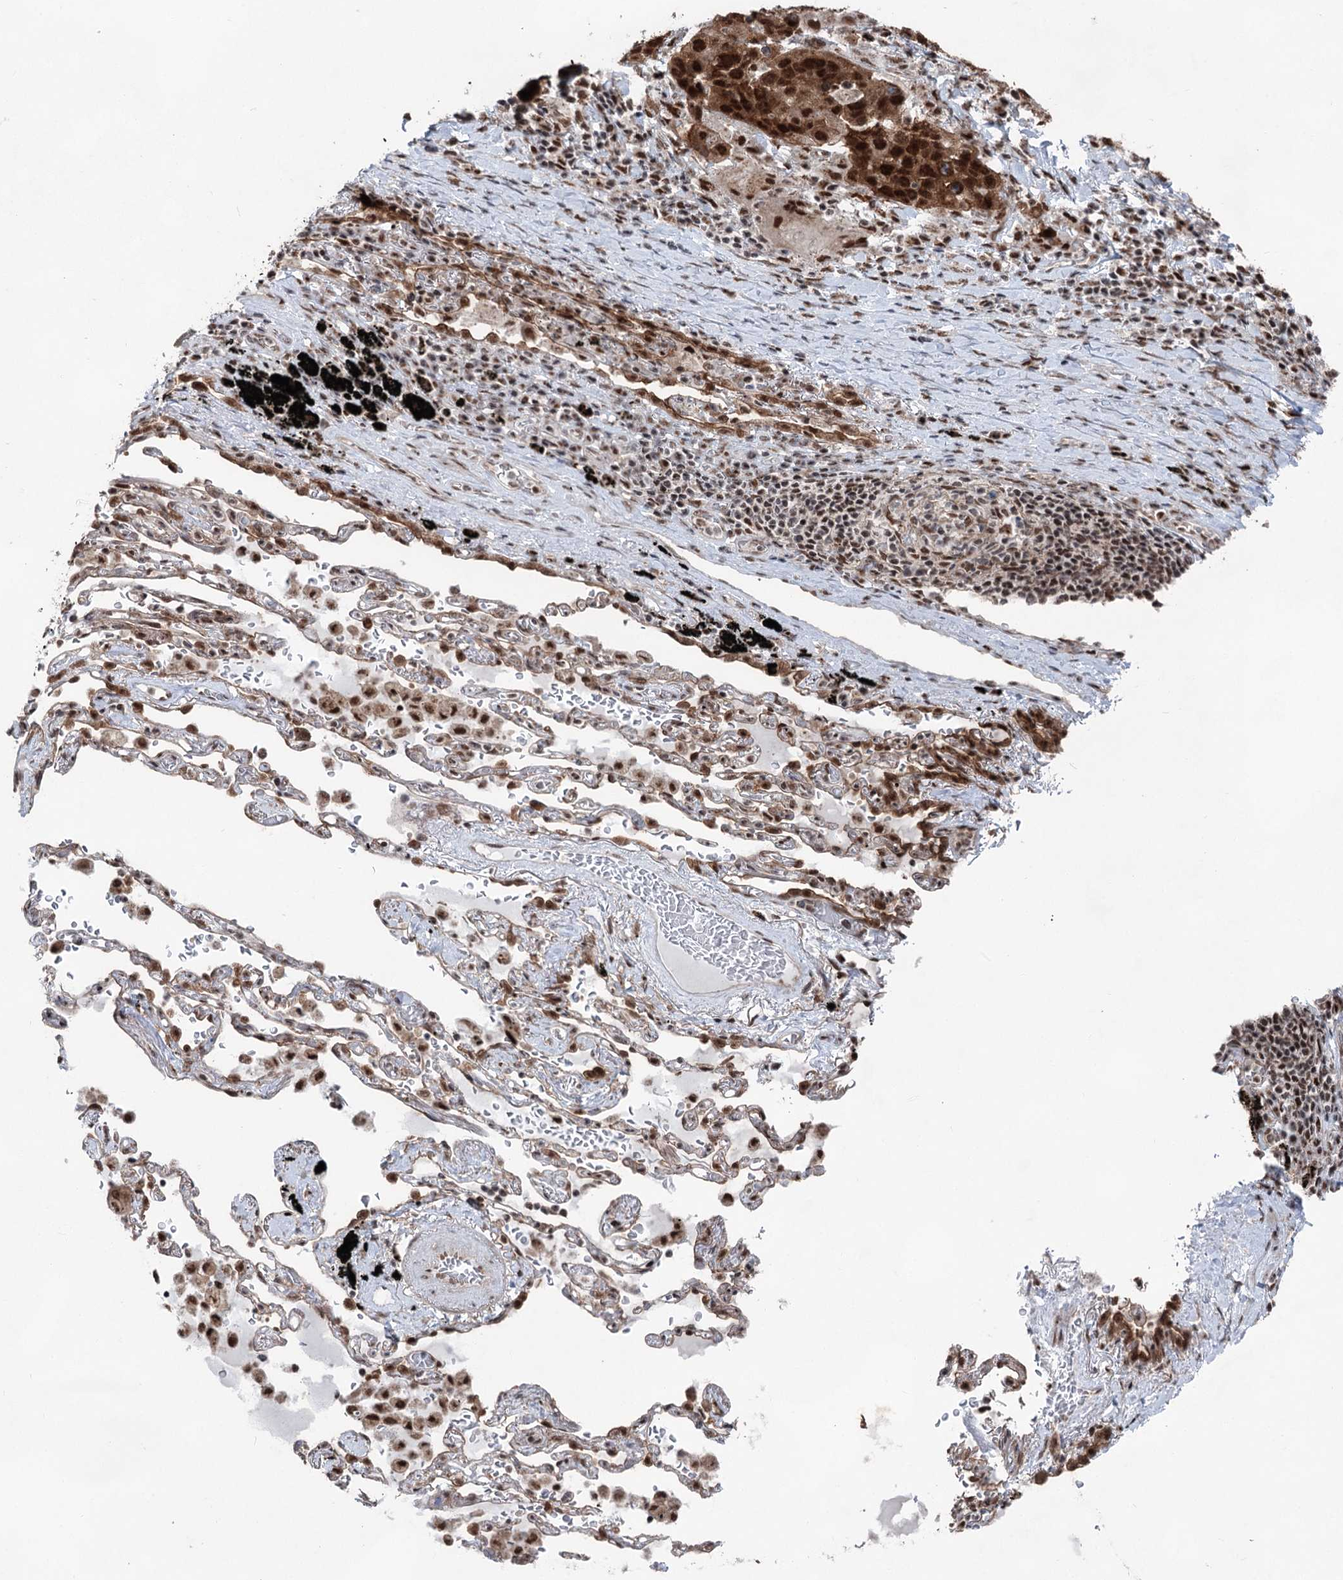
{"staining": {"intensity": "strong", "quantity": ">75%", "location": "nuclear"}, "tissue": "lung cancer", "cell_type": "Tumor cells", "image_type": "cancer", "snomed": [{"axis": "morphology", "description": "Squamous cell carcinoma, NOS"}, {"axis": "topography", "description": "Lung"}], "caption": "Strong nuclear staining is present in about >75% of tumor cells in squamous cell carcinoma (lung).", "gene": "ZCCHC8", "patient": {"sex": "male", "age": 66}}